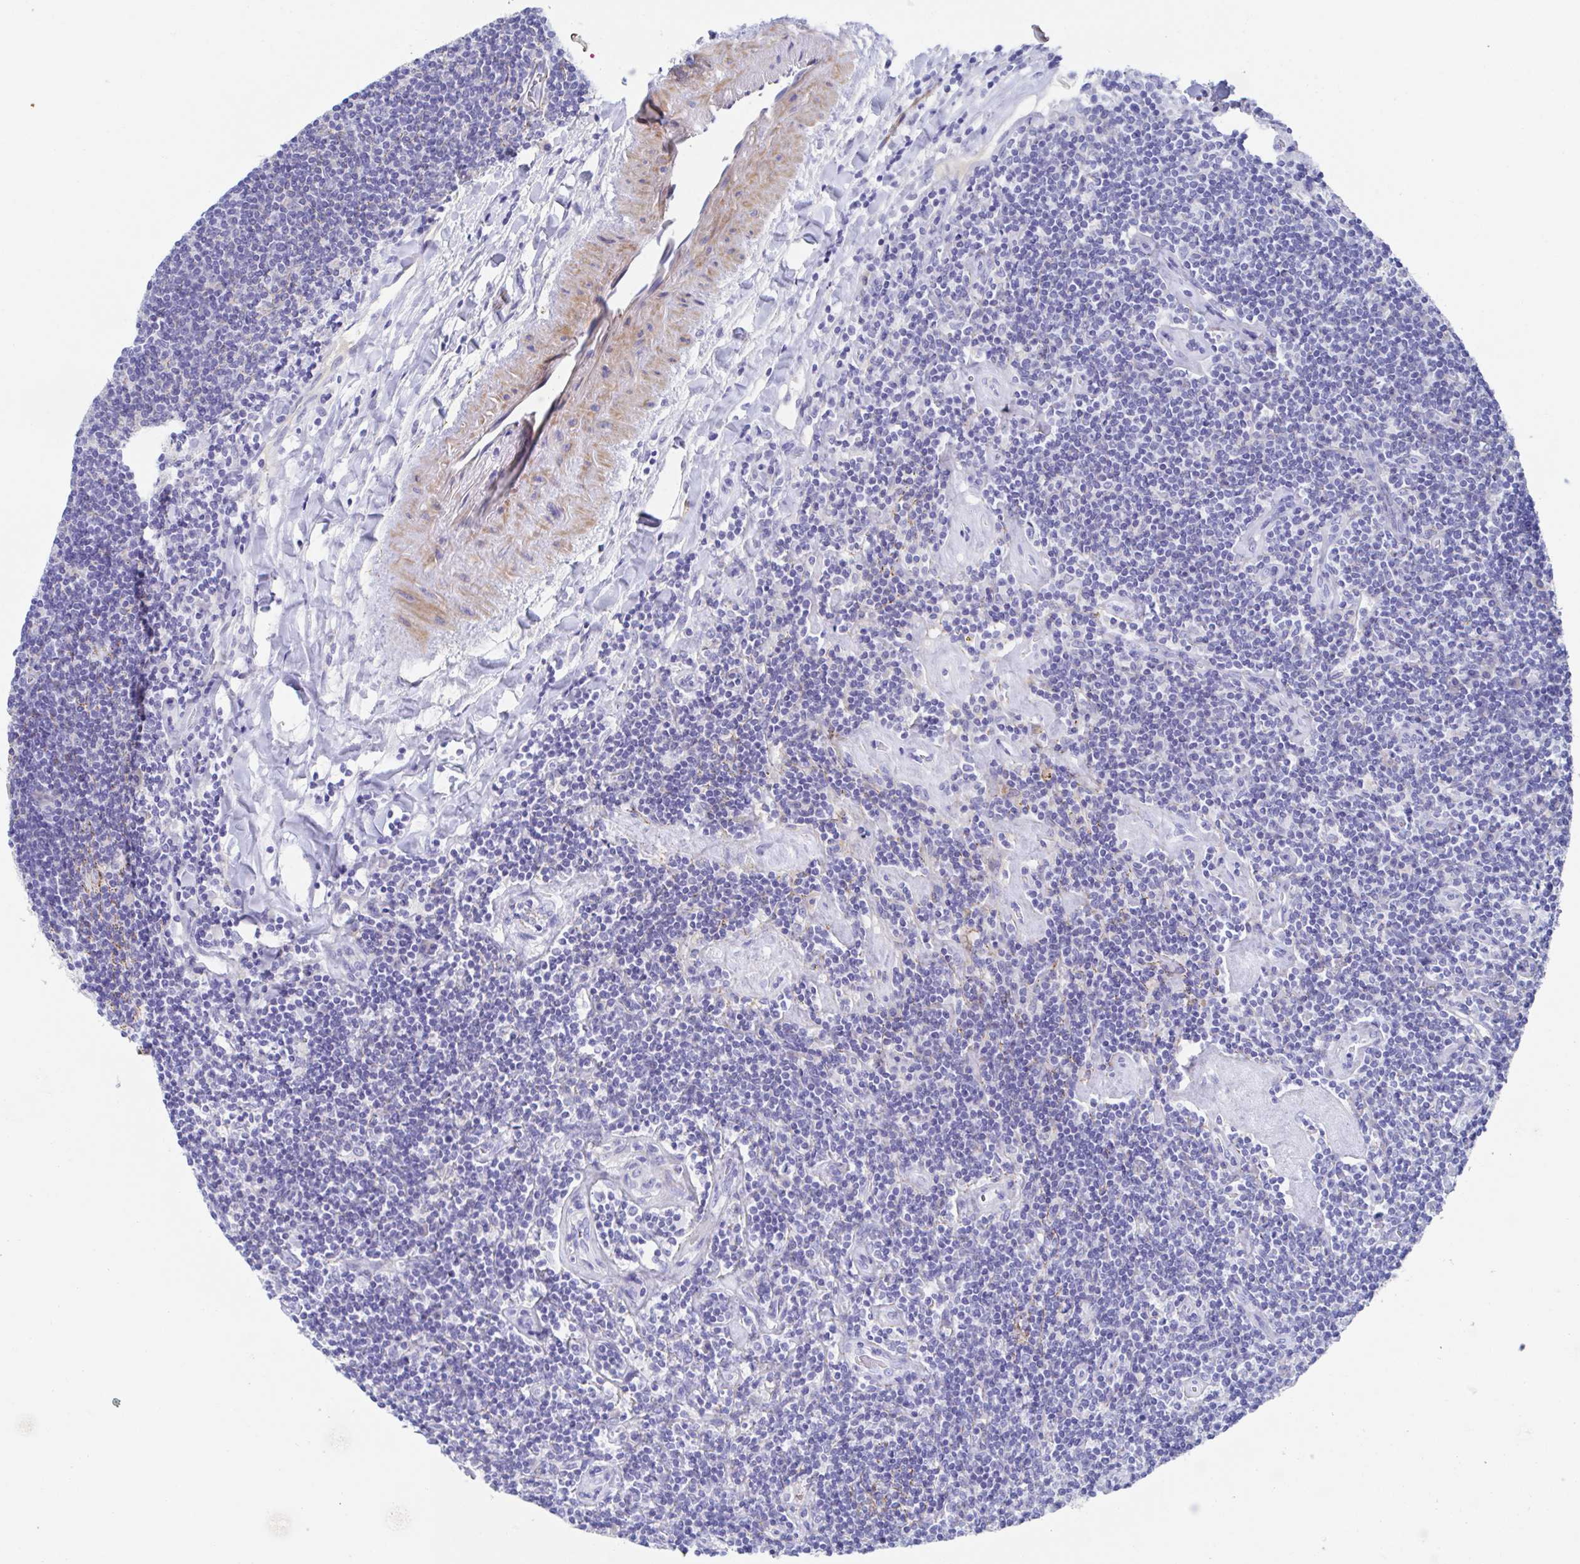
{"staining": {"intensity": "negative", "quantity": "none", "location": "none"}, "tissue": "lymphoma", "cell_type": "Tumor cells", "image_type": "cancer", "snomed": [{"axis": "morphology", "description": "Hodgkin's disease, NOS"}, {"axis": "topography", "description": "Lymph node"}], "caption": "IHC of Hodgkin's disease demonstrates no staining in tumor cells.", "gene": "CDH2", "patient": {"sex": "male", "age": 40}}